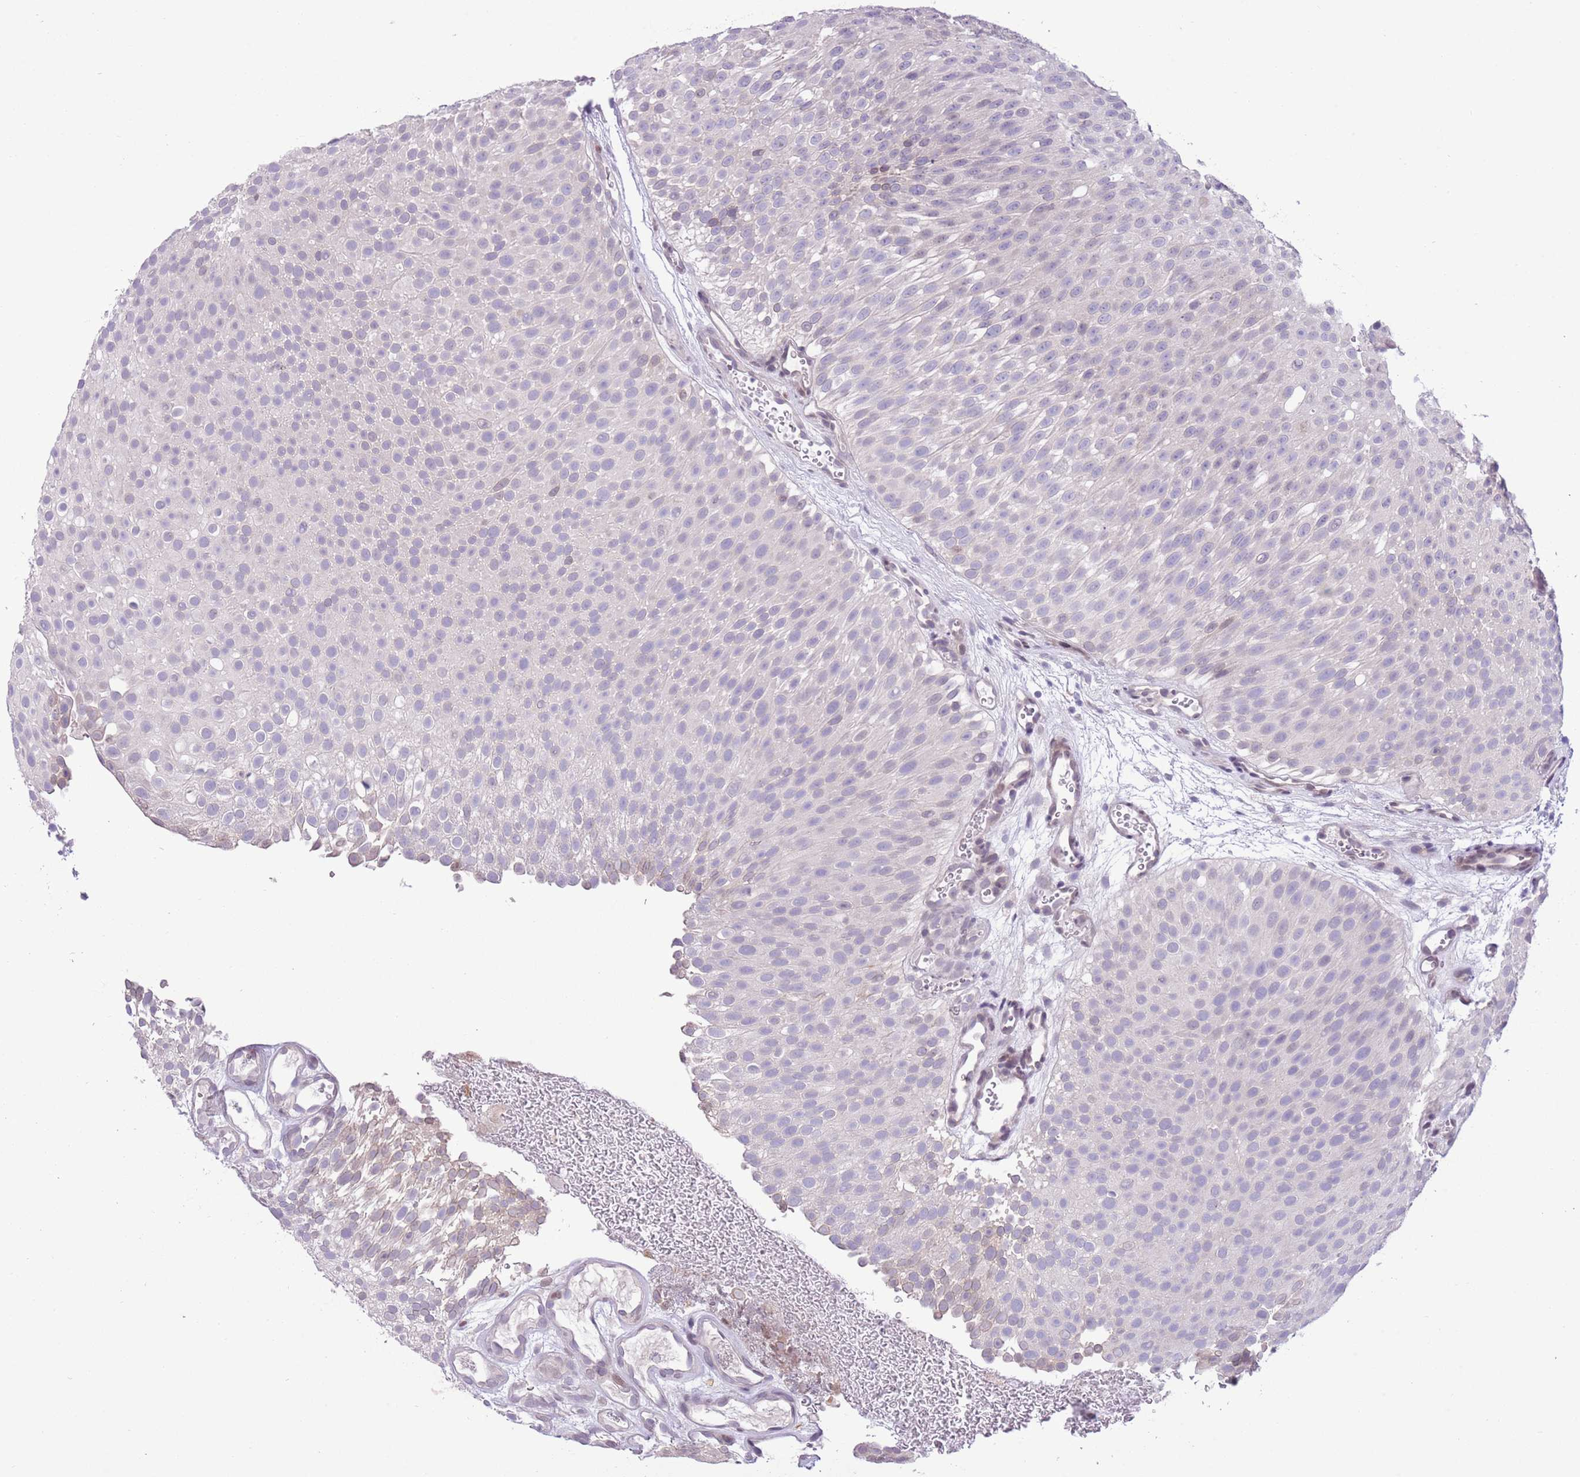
{"staining": {"intensity": "weak", "quantity": "<25%", "location": "cytoplasmic/membranous"}, "tissue": "urothelial cancer", "cell_type": "Tumor cells", "image_type": "cancer", "snomed": [{"axis": "morphology", "description": "Urothelial carcinoma, Low grade"}, {"axis": "topography", "description": "Urinary bladder"}], "caption": "Low-grade urothelial carcinoma stained for a protein using immunohistochemistry displays no positivity tumor cells.", "gene": "CCND2", "patient": {"sex": "male", "age": 78}}